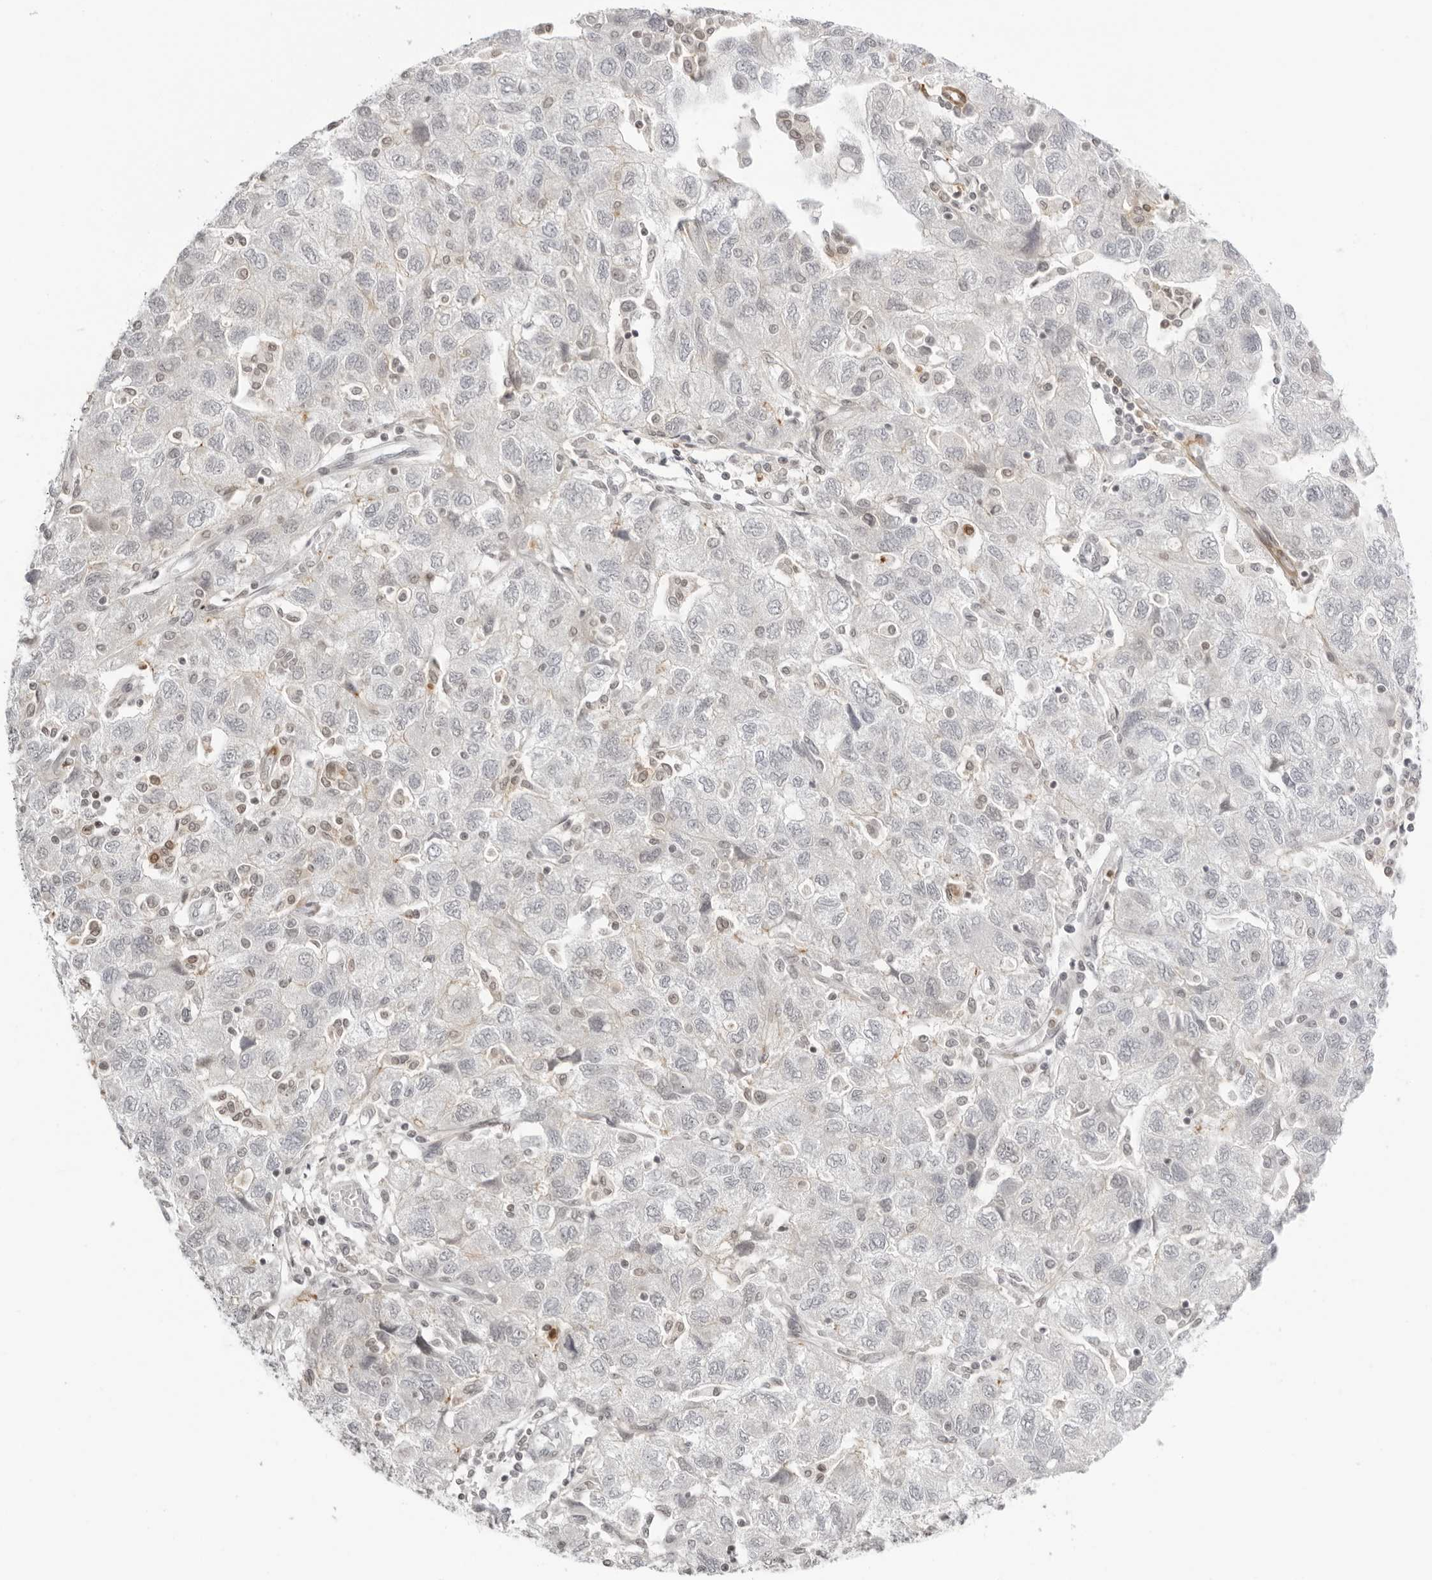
{"staining": {"intensity": "negative", "quantity": "none", "location": "none"}, "tissue": "ovarian cancer", "cell_type": "Tumor cells", "image_type": "cancer", "snomed": [{"axis": "morphology", "description": "Carcinoma, NOS"}, {"axis": "morphology", "description": "Cystadenocarcinoma, serous, NOS"}, {"axis": "topography", "description": "Ovary"}], "caption": "High power microscopy histopathology image of an immunohistochemistry (IHC) histopathology image of ovarian cancer, revealing no significant positivity in tumor cells.", "gene": "RNF146", "patient": {"sex": "female", "age": 69}}